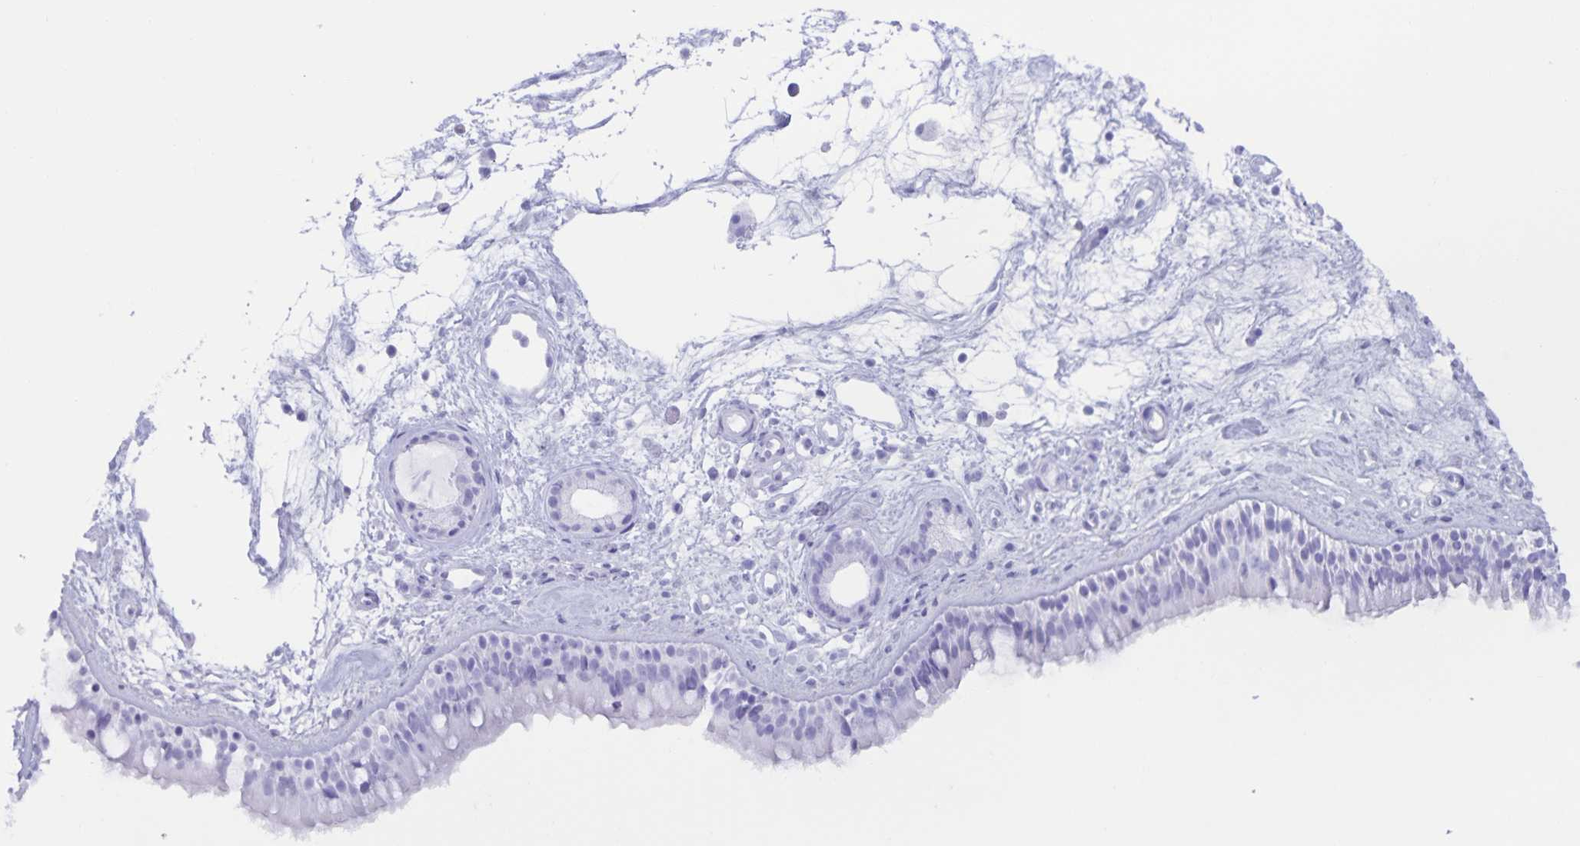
{"staining": {"intensity": "negative", "quantity": "none", "location": "none"}, "tissue": "nasopharynx", "cell_type": "Respiratory epithelial cells", "image_type": "normal", "snomed": [{"axis": "morphology", "description": "Normal tissue, NOS"}, {"axis": "topography", "description": "Nasopharynx"}], "caption": "An image of human nasopharynx is negative for staining in respiratory epithelial cells.", "gene": "AQP4", "patient": {"sex": "female", "age": 70}}